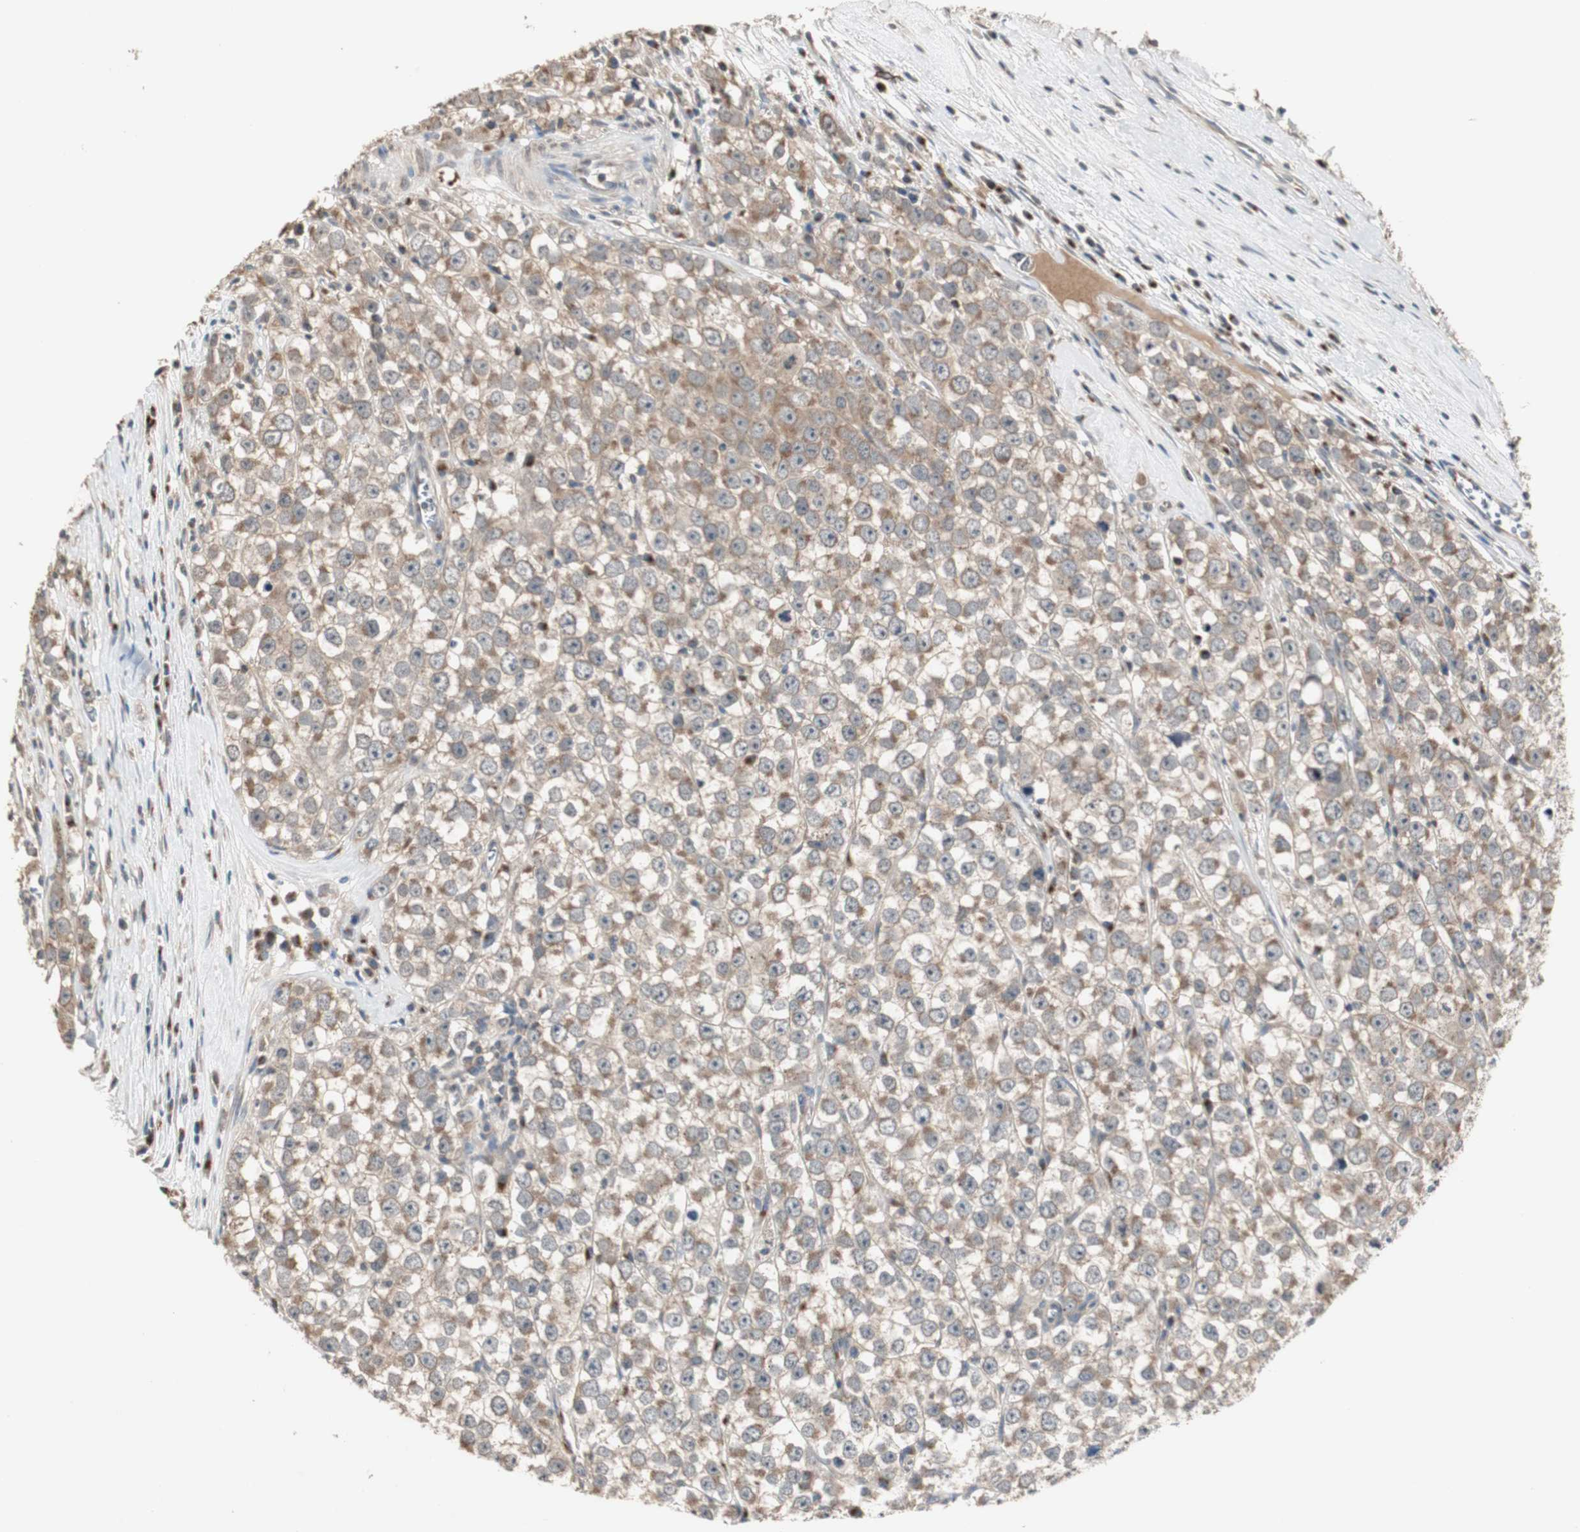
{"staining": {"intensity": "weak", "quantity": ">75%", "location": "cytoplasmic/membranous"}, "tissue": "testis cancer", "cell_type": "Tumor cells", "image_type": "cancer", "snomed": [{"axis": "morphology", "description": "Seminoma, NOS"}, {"axis": "morphology", "description": "Carcinoma, Embryonal, NOS"}, {"axis": "topography", "description": "Testis"}], "caption": "Tumor cells display low levels of weak cytoplasmic/membranous expression in about >75% of cells in testis embryonal carcinoma. (DAB (3,3'-diaminobenzidine) IHC with brightfield microscopy, high magnification).", "gene": "PTPRN2", "patient": {"sex": "male", "age": 52}}